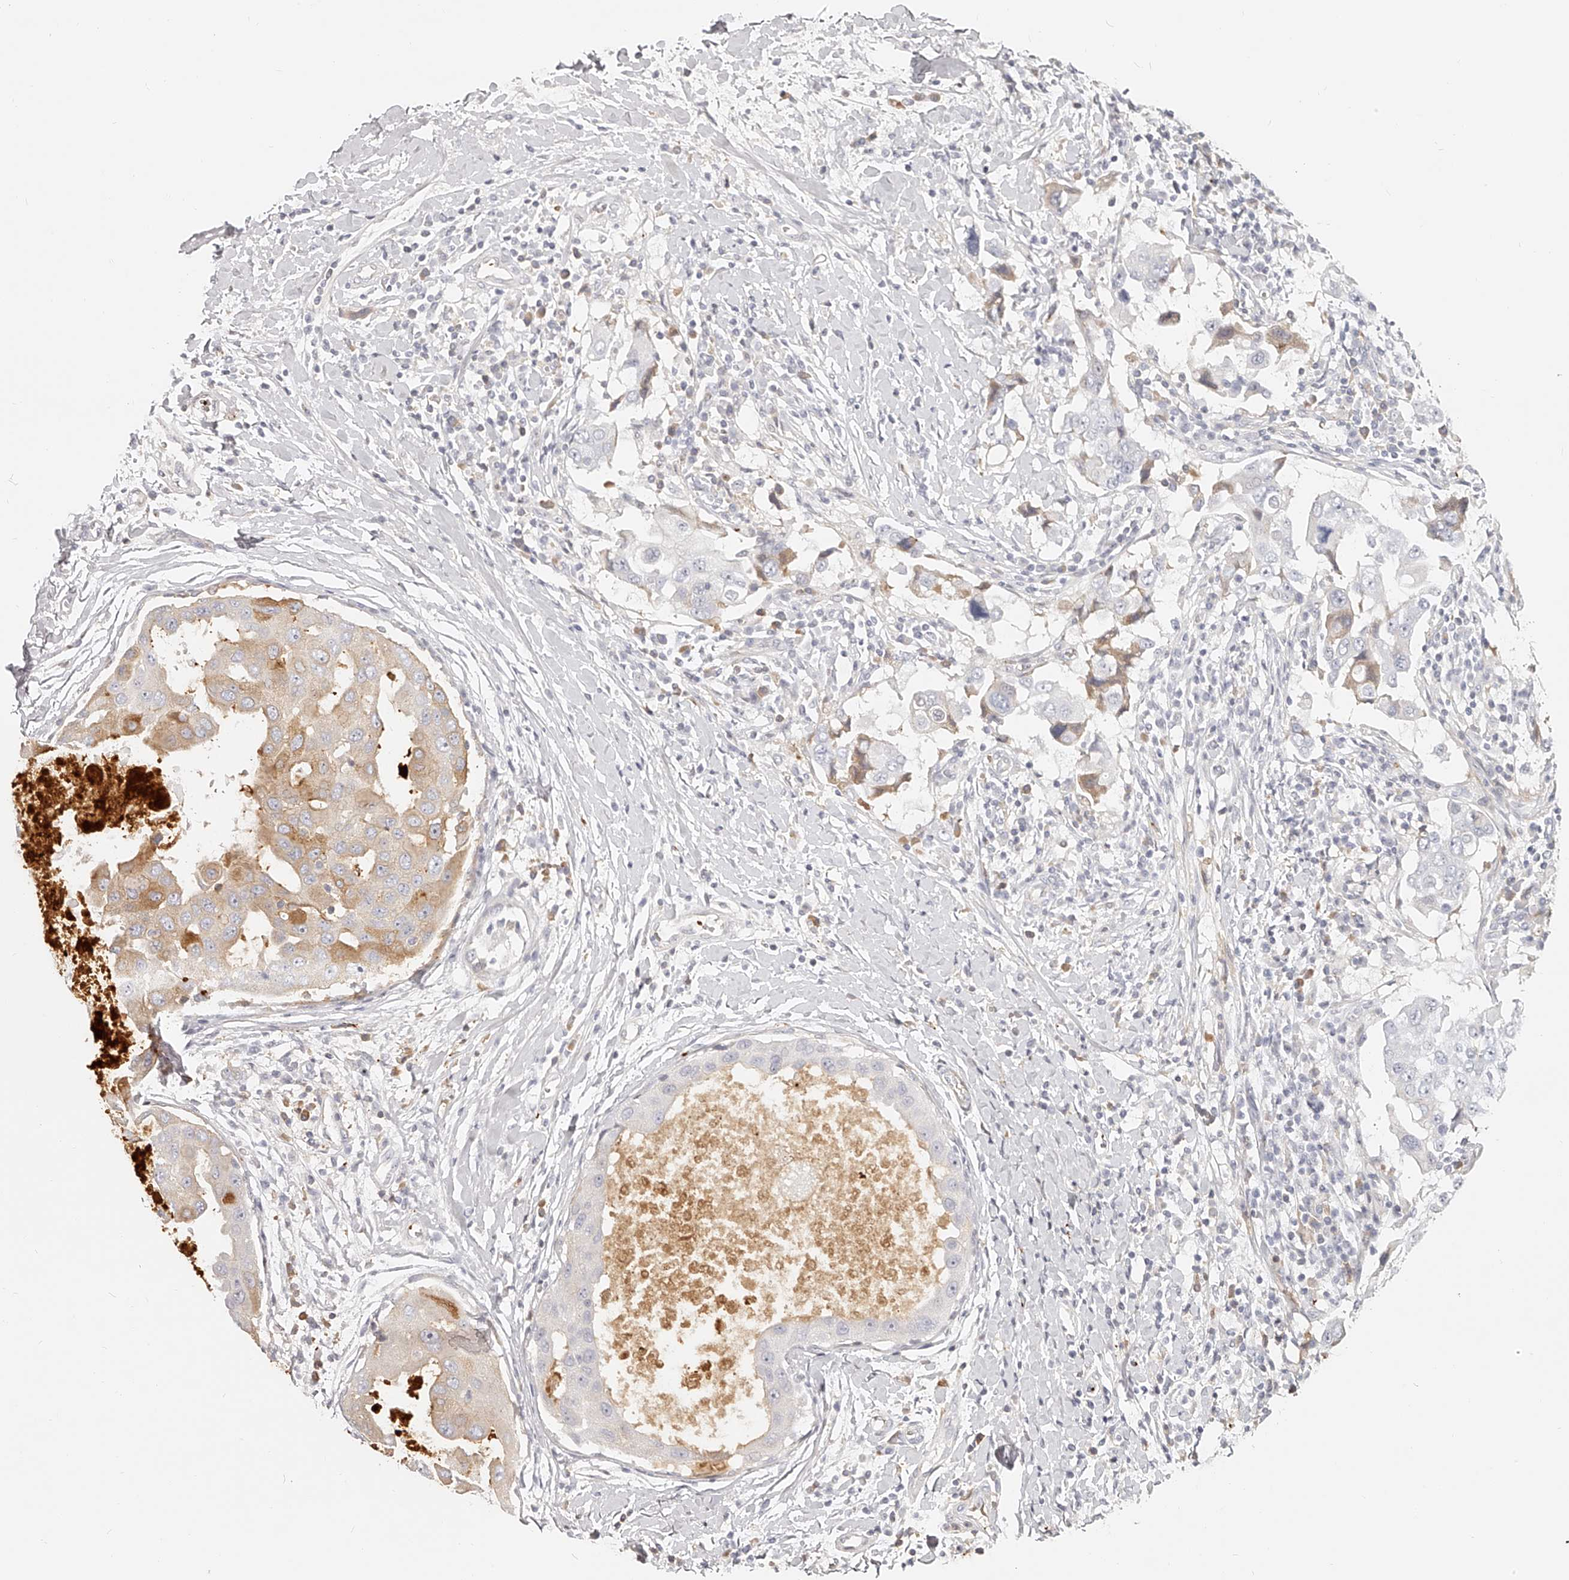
{"staining": {"intensity": "weak", "quantity": "<25%", "location": "cytoplasmic/membranous"}, "tissue": "breast cancer", "cell_type": "Tumor cells", "image_type": "cancer", "snomed": [{"axis": "morphology", "description": "Duct carcinoma"}, {"axis": "topography", "description": "Breast"}], "caption": "This histopathology image is of breast infiltrating ductal carcinoma stained with IHC to label a protein in brown with the nuclei are counter-stained blue. There is no staining in tumor cells.", "gene": "ITGB3", "patient": {"sex": "female", "age": 27}}